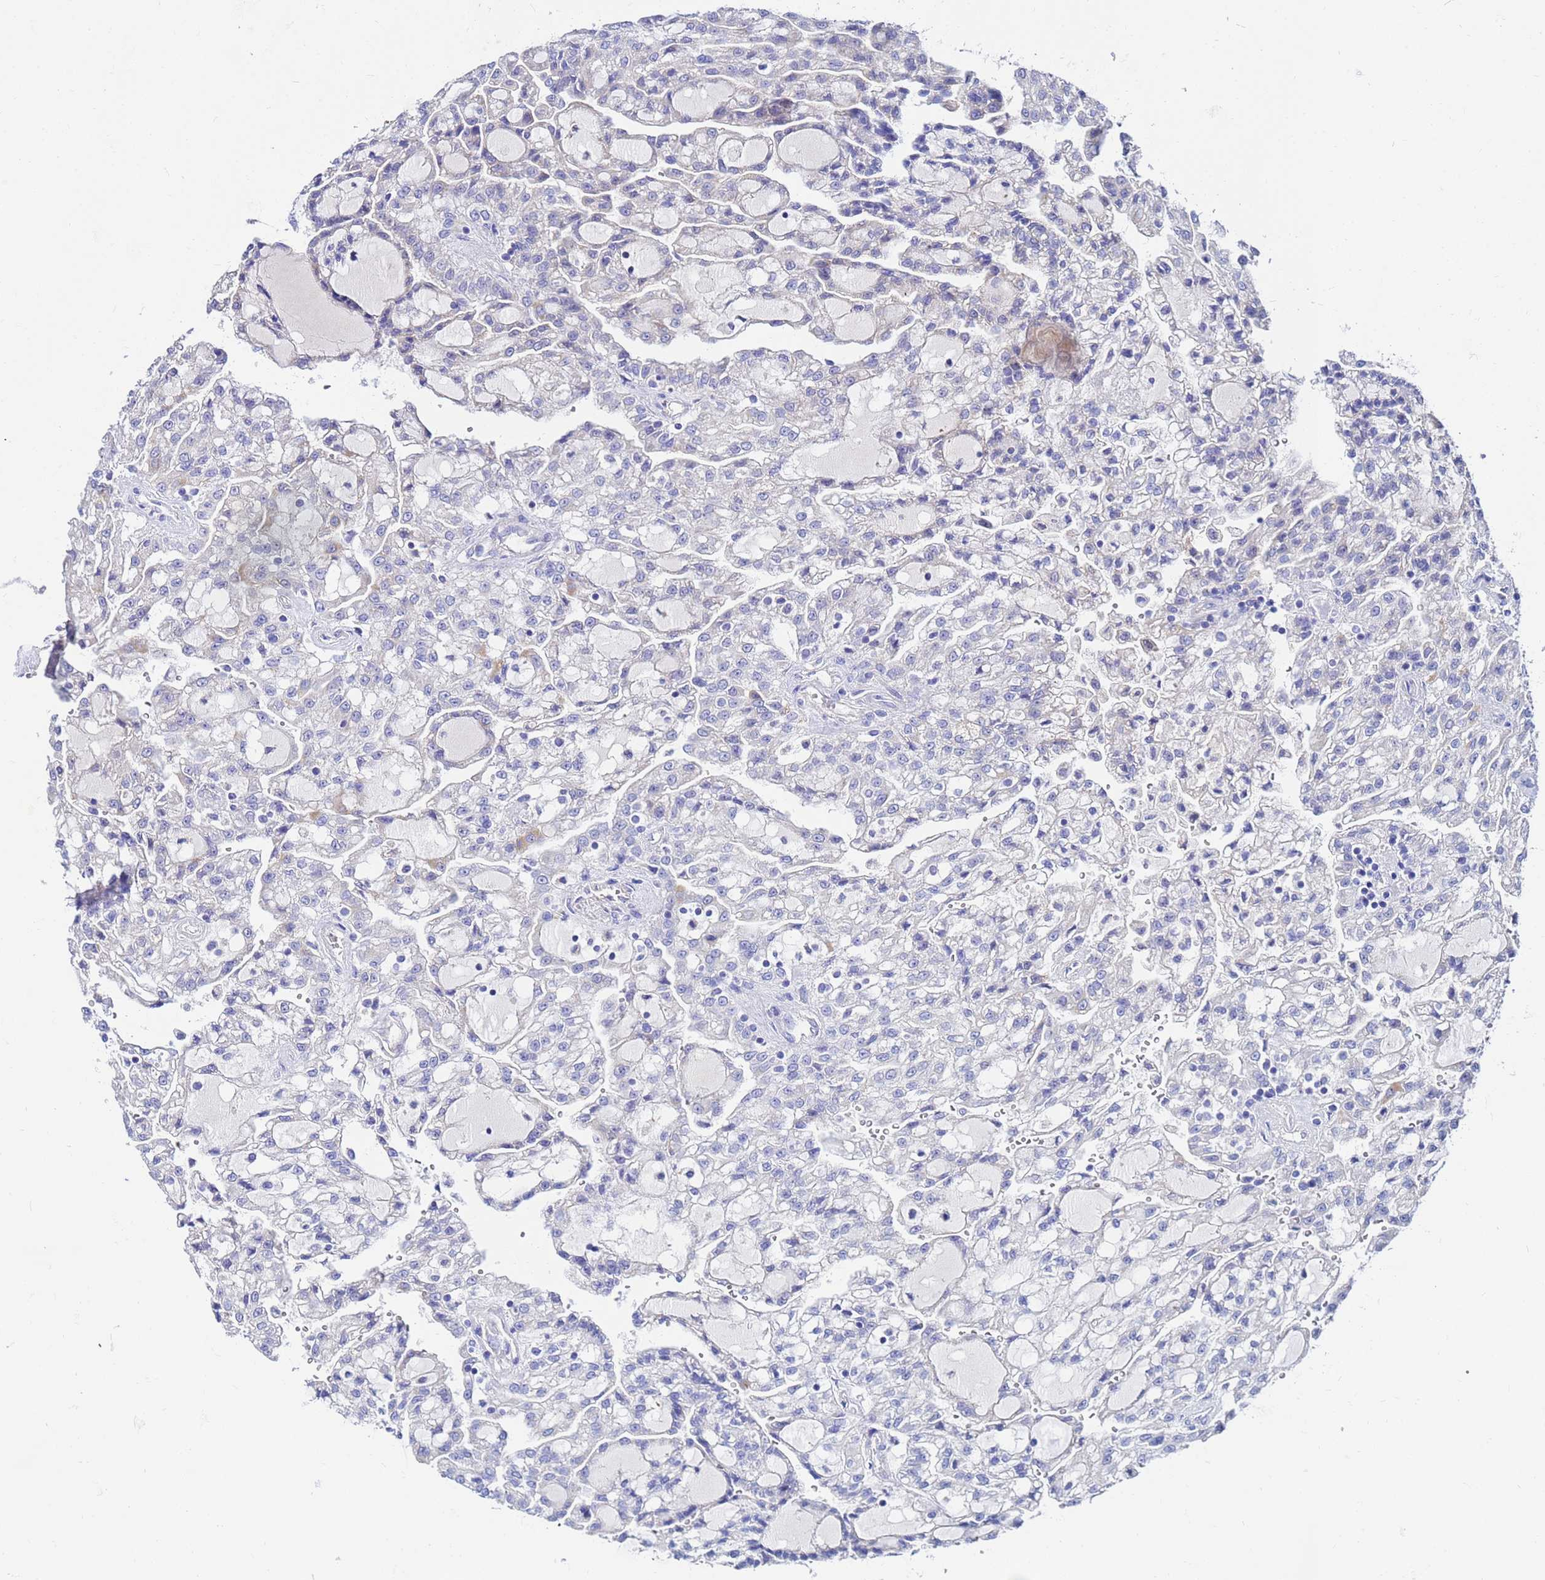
{"staining": {"intensity": "negative", "quantity": "none", "location": "none"}, "tissue": "renal cancer", "cell_type": "Tumor cells", "image_type": "cancer", "snomed": [{"axis": "morphology", "description": "Adenocarcinoma, NOS"}, {"axis": "topography", "description": "Kidney"}], "caption": "Tumor cells are negative for protein expression in human renal adenocarcinoma.", "gene": "FAHD2A", "patient": {"sex": "male", "age": 63}}